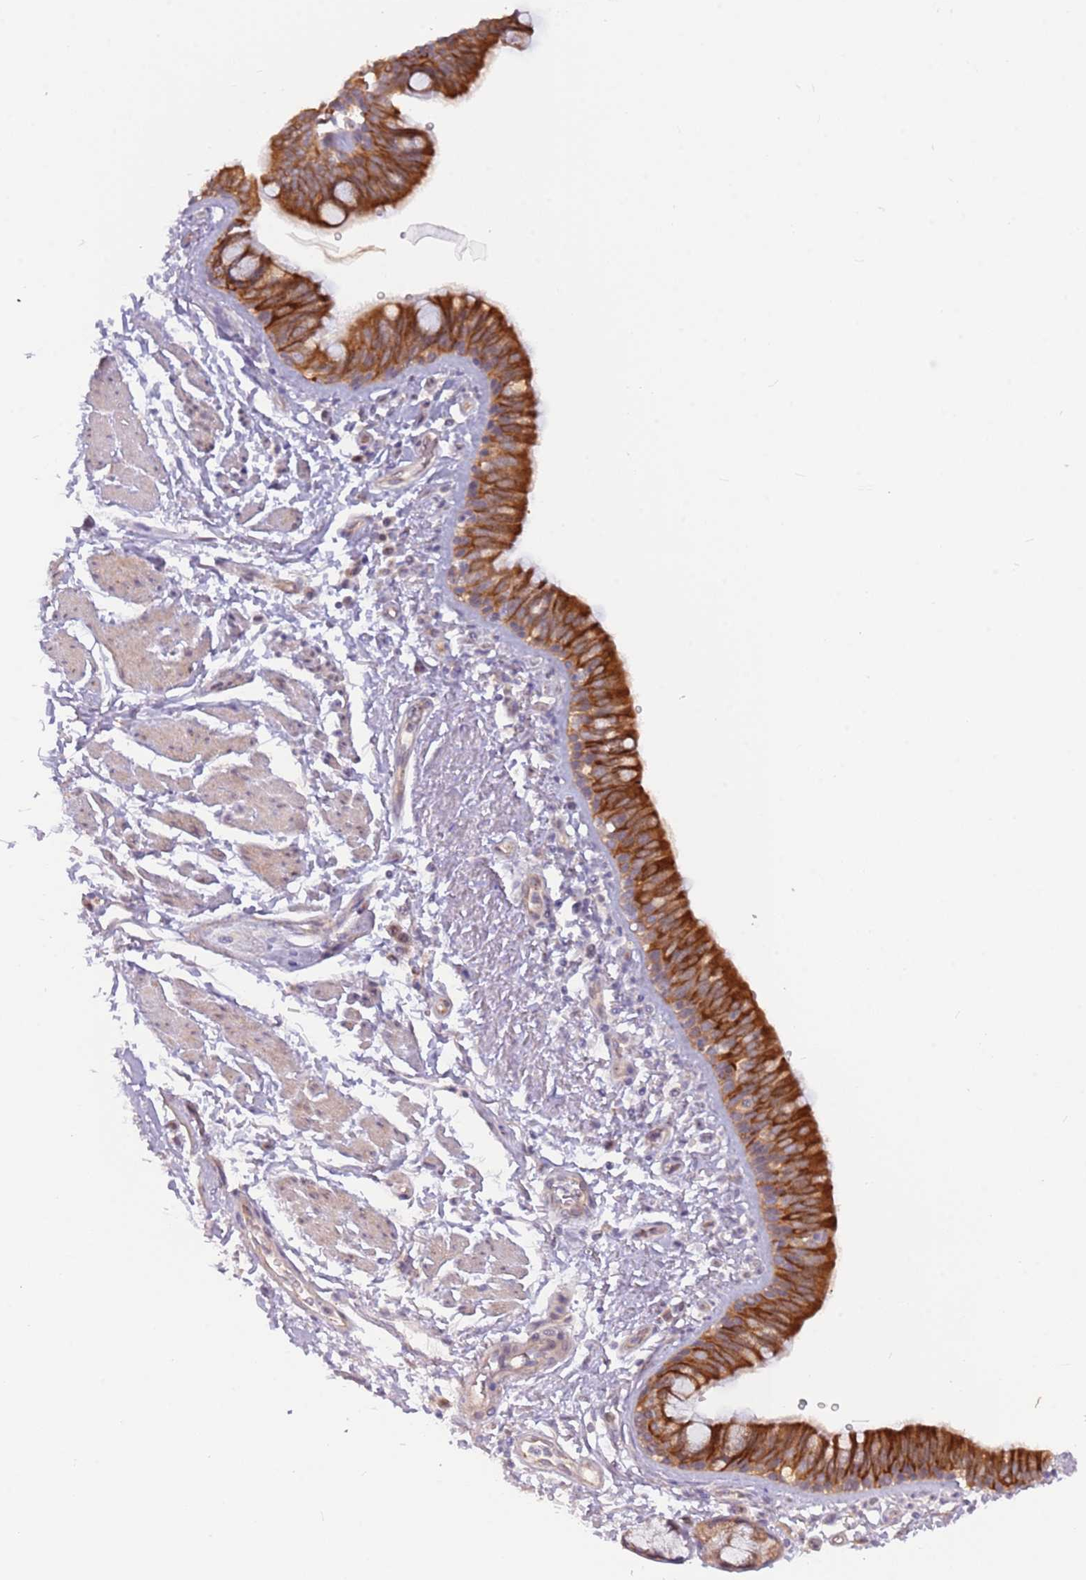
{"staining": {"intensity": "strong", "quantity": ">75%", "location": "cytoplasmic/membranous"}, "tissue": "bronchus", "cell_type": "Respiratory epithelial cells", "image_type": "normal", "snomed": [{"axis": "morphology", "description": "Normal tissue, NOS"}, {"axis": "morphology", "description": "Neoplasm, uncertain whether benign or malignant"}, {"axis": "topography", "description": "Bronchus"}, {"axis": "topography", "description": "Lung"}], "caption": "An immunohistochemistry photomicrograph of benign tissue is shown. Protein staining in brown shows strong cytoplasmic/membranous positivity in bronchus within respiratory epithelial cells. Using DAB (brown) and hematoxylin (blue) stains, captured at high magnification using brightfield microscopy.", "gene": "LDHD", "patient": {"sex": "male", "age": 55}}